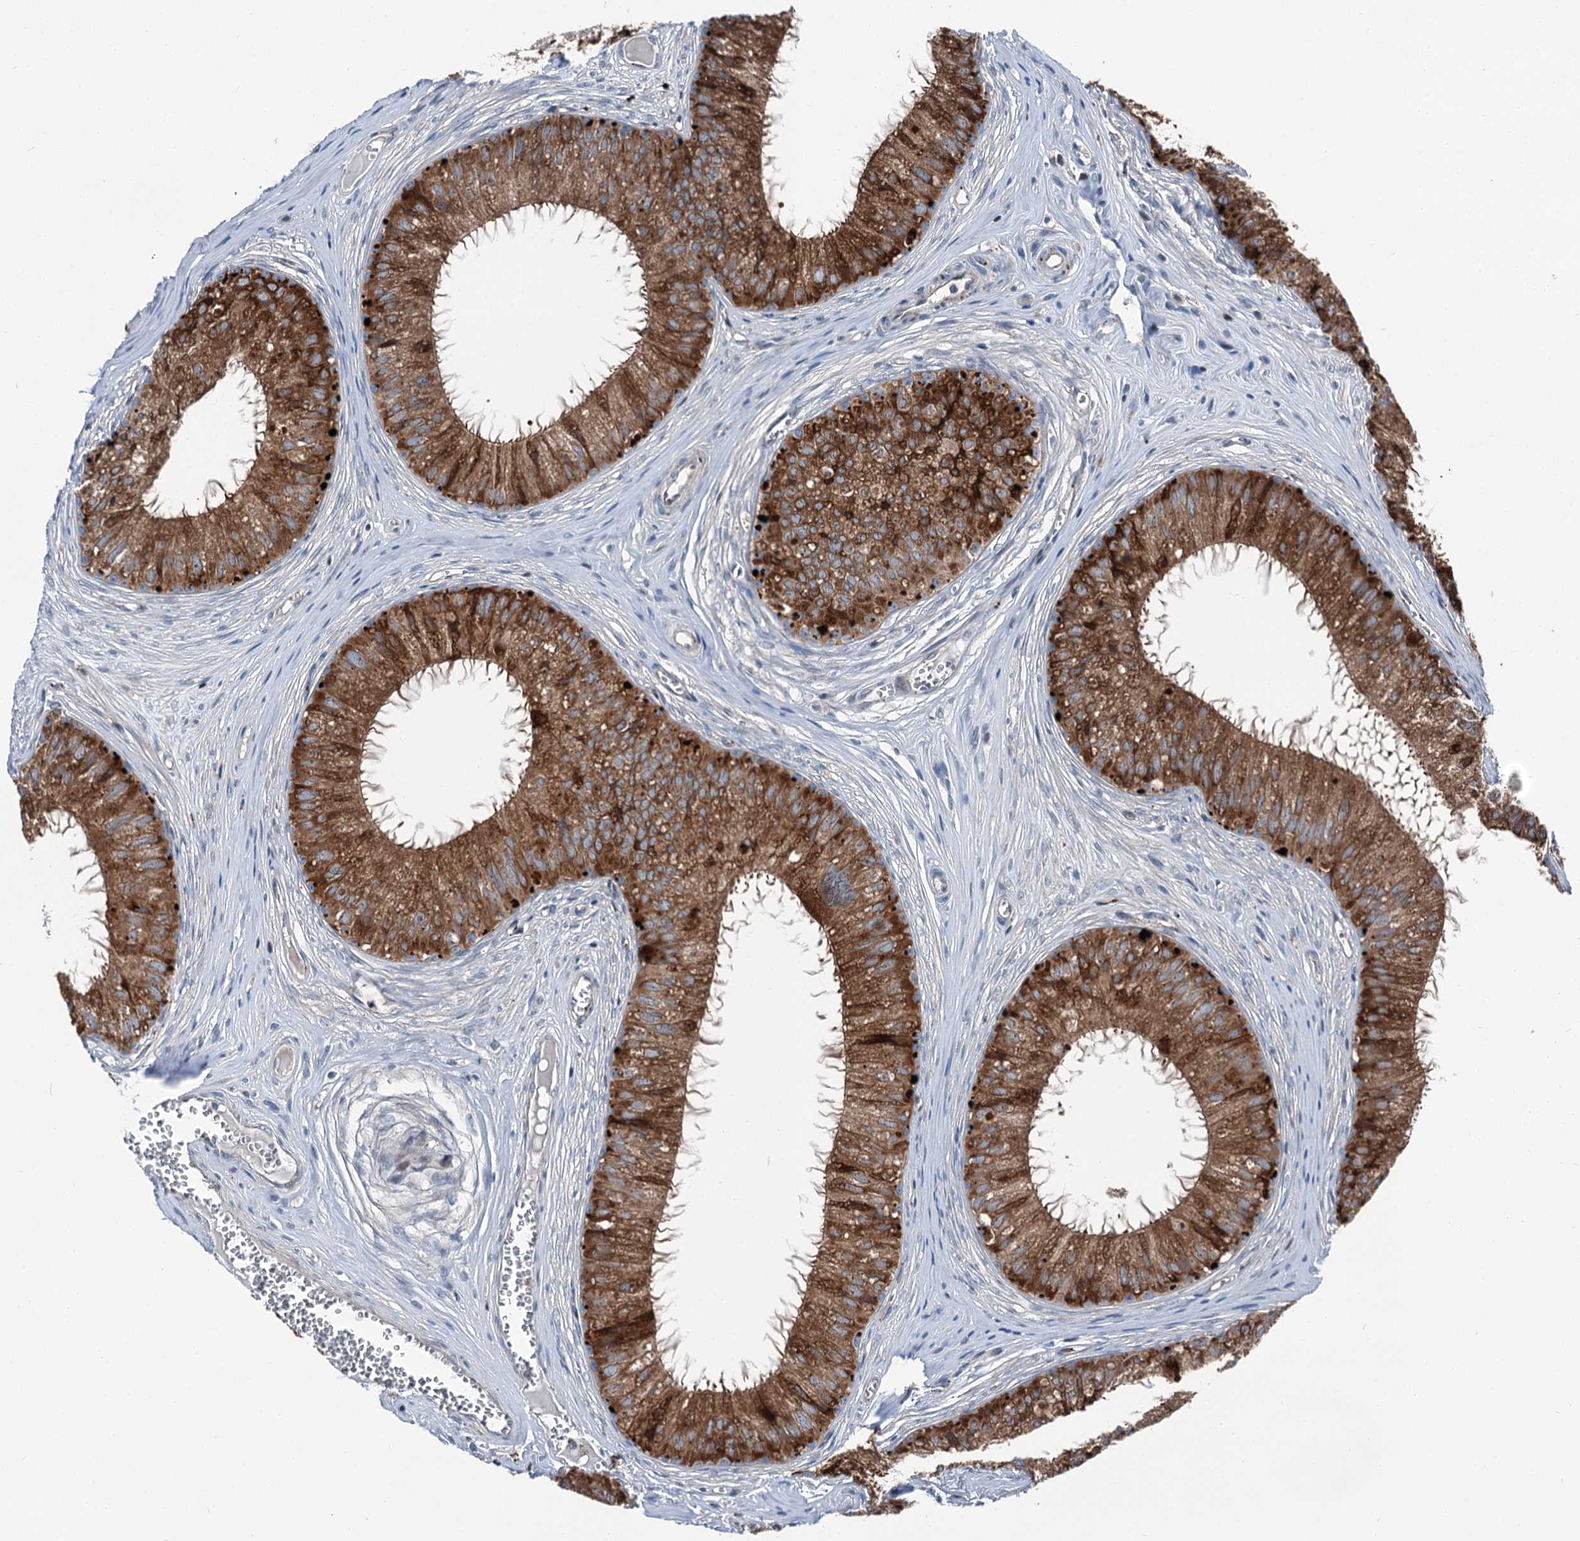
{"staining": {"intensity": "strong", "quantity": ">75%", "location": "cytoplasmic/membranous"}, "tissue": "epididymis", "cell_type": "Glandular cells", "image_type": "normal", "snomed": [{"axis": "morphology", "description": "Normal tissue, NOS"}, {"axis": "topography", "description": "Epididymis"}], "caption": "Glandular cells show high levels of strong cytoplasmic/membranous staining in about >75% of cells in normal human epididymis. (Brightfield microscopy of DAB IHC at high magnification).", "gene": "POLR1D", "patient": {"sex": "male", "age": 36}}